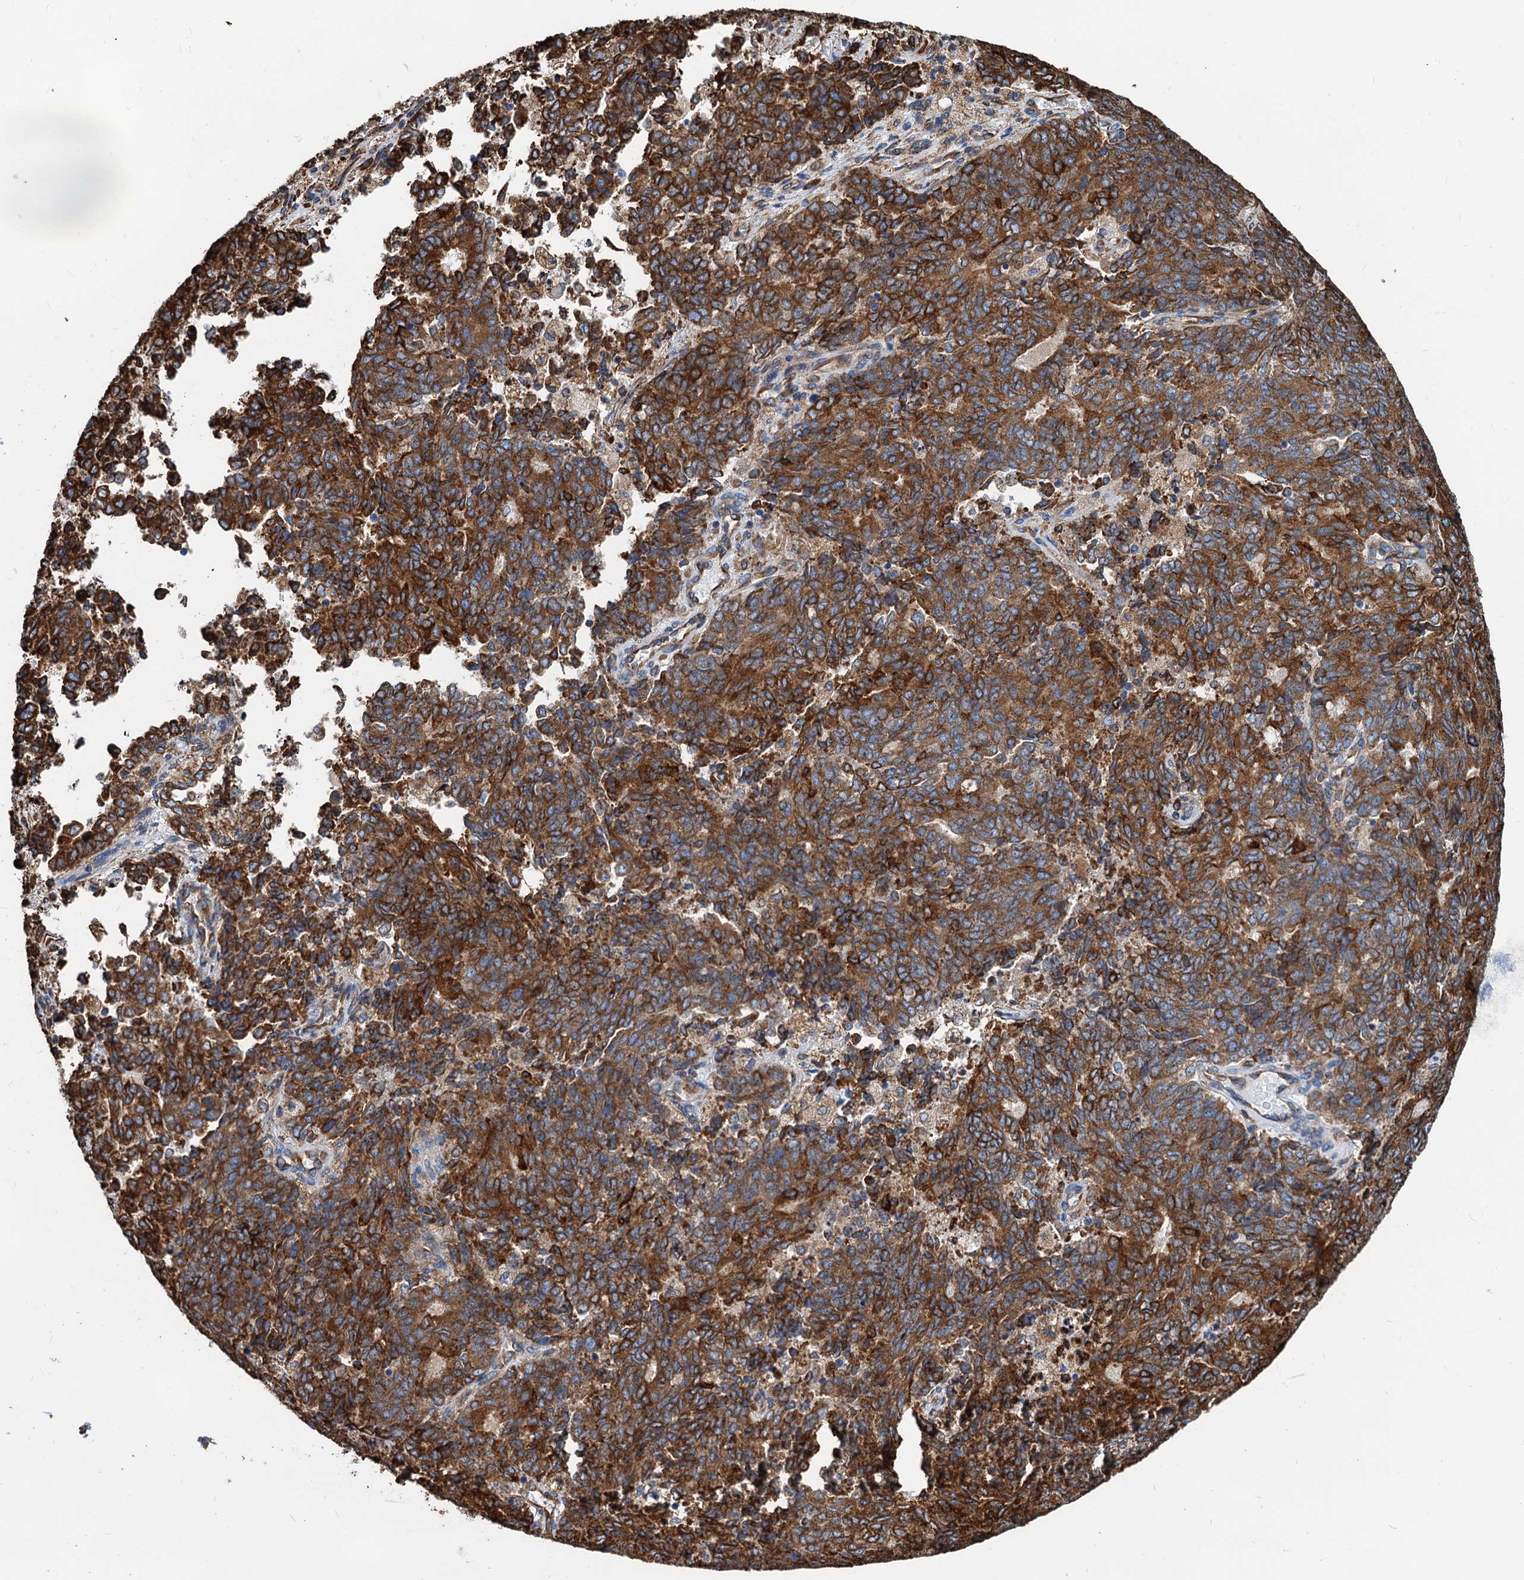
{"staining": {"intensity": "strong", "quantity": ">75%", "location": "cytoplasmic/membranous"}, "tissue": "endometrial cancer", "cell_type": "Tumor cells", "image_type": "cancer", "snomed": [{"axis": "morphology", "description": "Adenocarcinoma, NOS"}, {"axis": "topography", "description": "Endometrium"}], "caption": "This is a micrograph of immunohistochemistry staining of endometrial cancer, which shows strong staining in the cytoplasmic/membranous of tumor cells.", "gene": "HSPA5", "patient": {"sex": "female", "age": 80}}